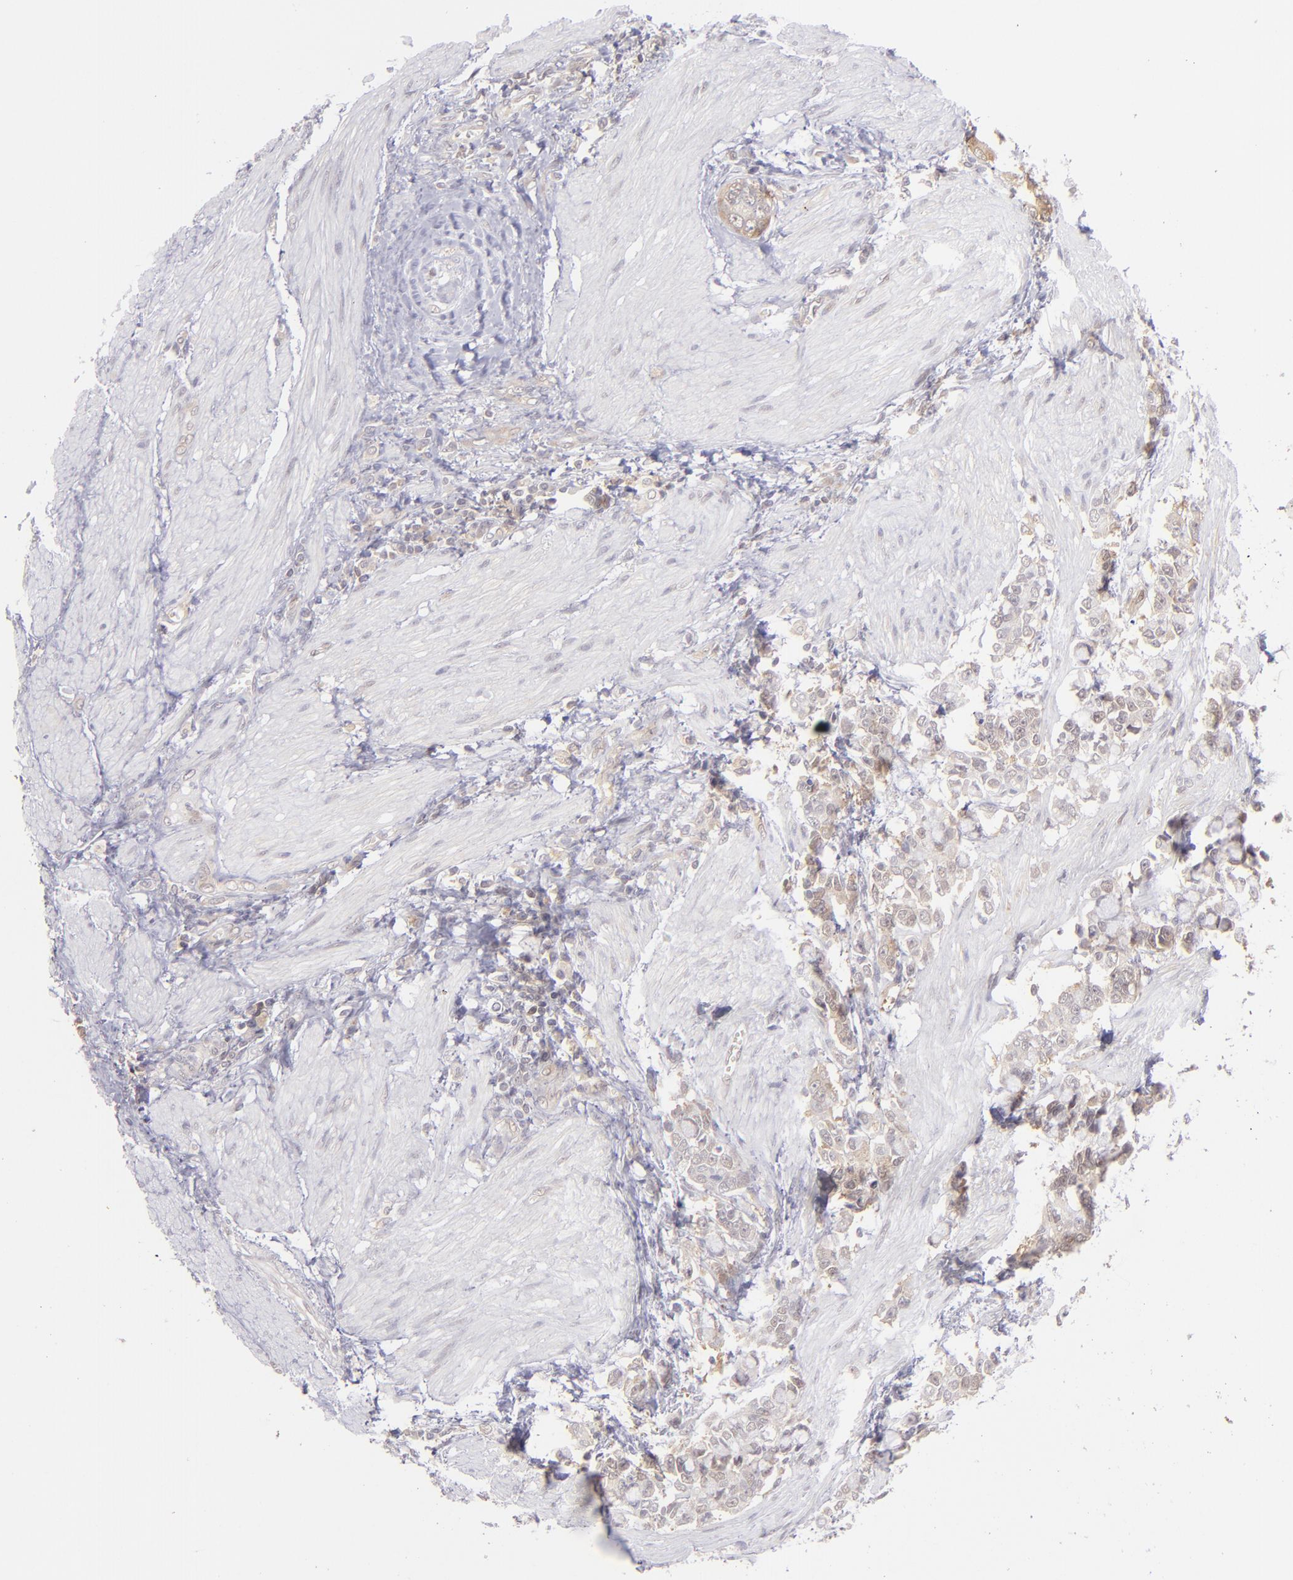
{"staining": {"intensity": "weak", "quantity": "25%-75%", "location": "cytoplasmic/membranous"}, "tissue": "stomach cancer", "cell_type": "Tumor cells", "image_type": "cancer", "snomed": [{"axis": "morphology", "description": "Adenocarcinoma, NOS"}, {"axis": "topography", "description": "Stomach"}], "caption": "An immunohistochemistry micrograph of tumor tissue is shown. Protein staining in brown shows weak cytoplasmic/membranous positivity in stomach cancer (adenocarcinoma) within tumor cells.", "gene": "PTPN13", "patient": {"sex": "male", "age": 78}}